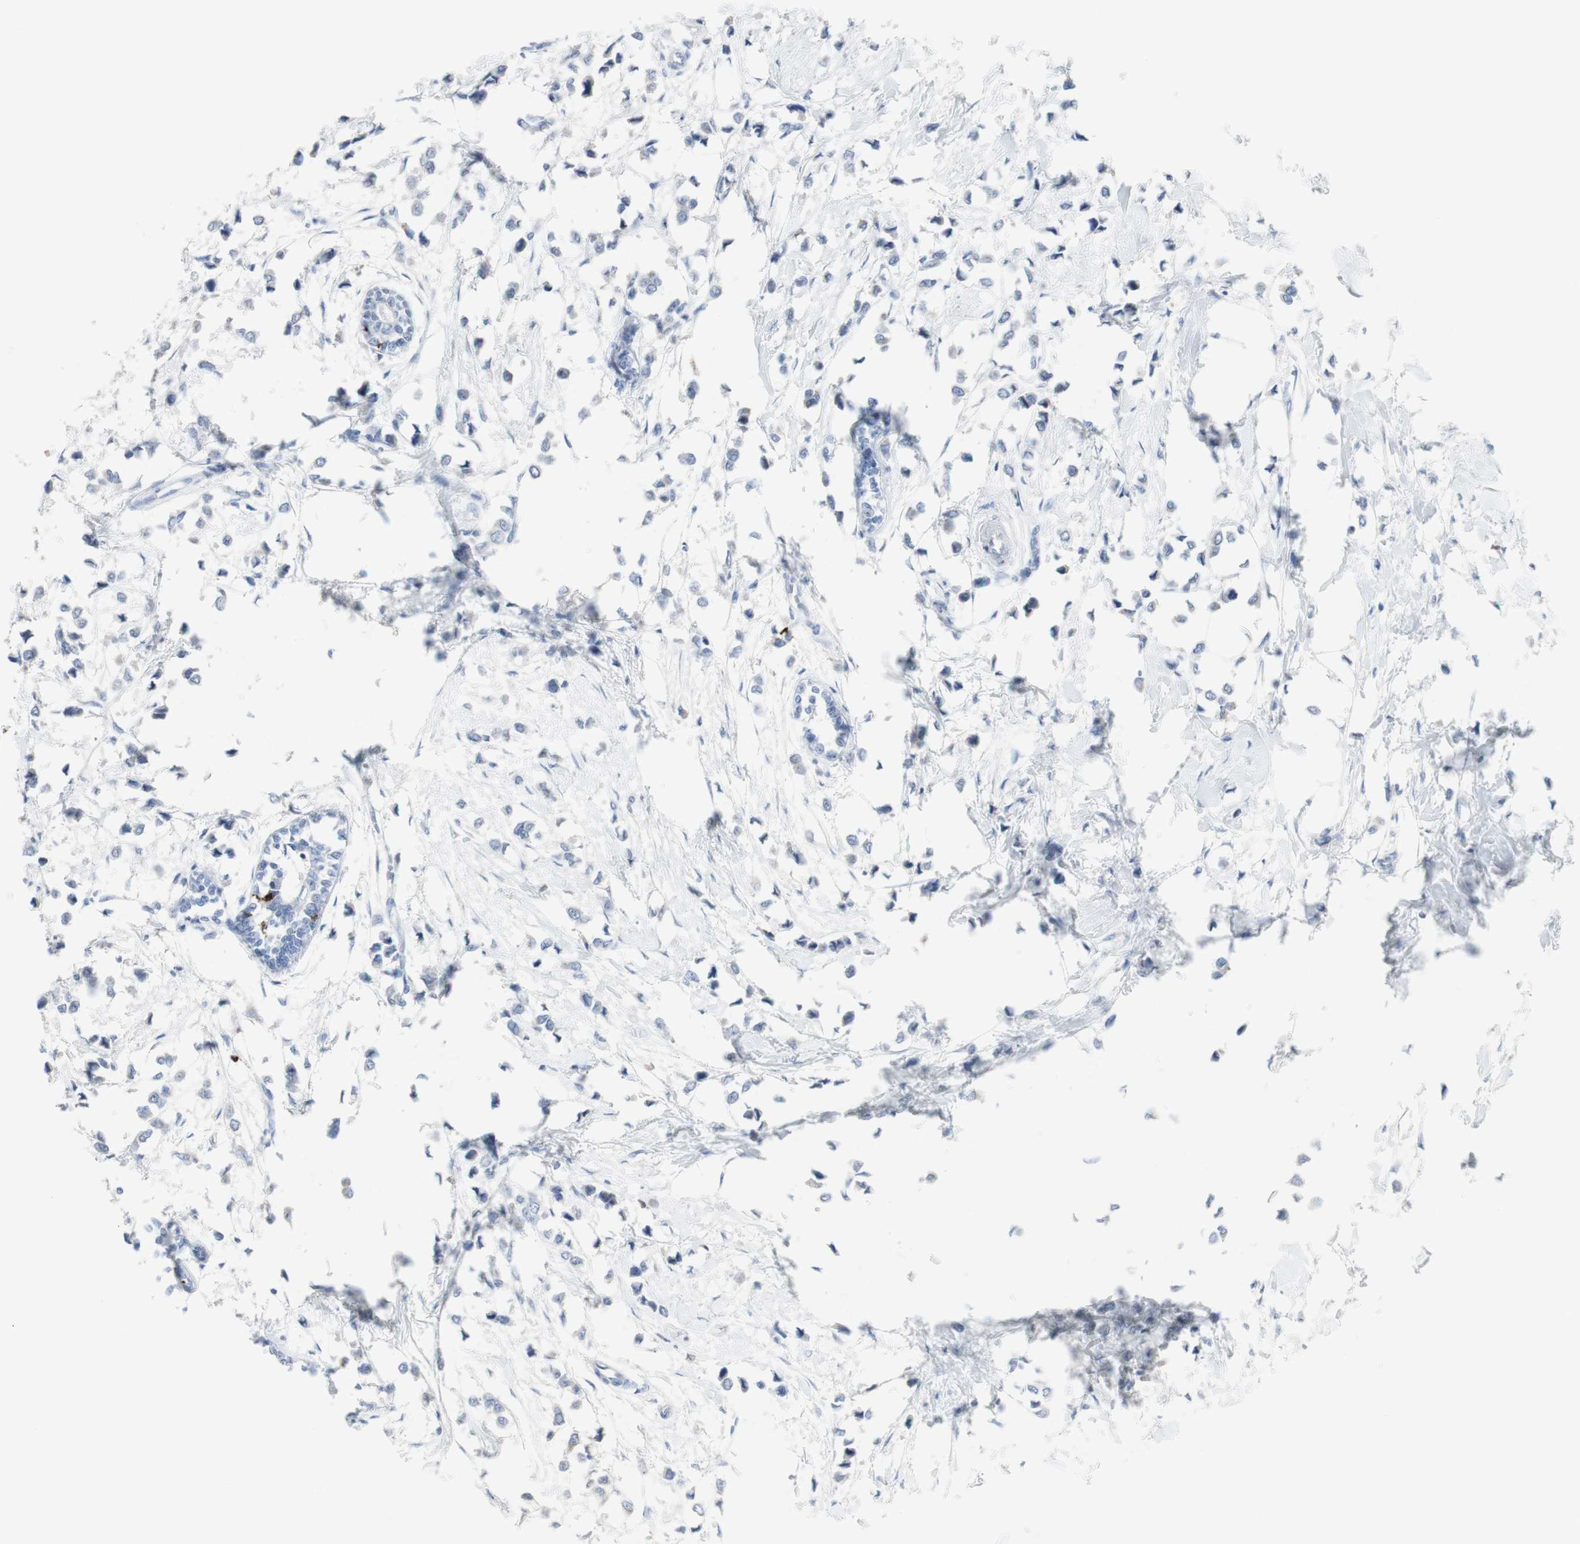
{"staining": {"intensity": "negative", "quantity": "none", "location": "none"}, "tissue": "breast cancer", "cell_type": "Tumor cells", "image_type": "cancer", "snomed": [{"axis": "morphology", "description": "Lobular carcinoma"}, {"axis": "topography", "description": "Breast"}], "caption": "Immunohistochemical staining of human lobular carcinoma (breast) reveals no significant expression in tumor cells.", "gene": "CD207", "patient": {"sex": "female", "age": 51}}